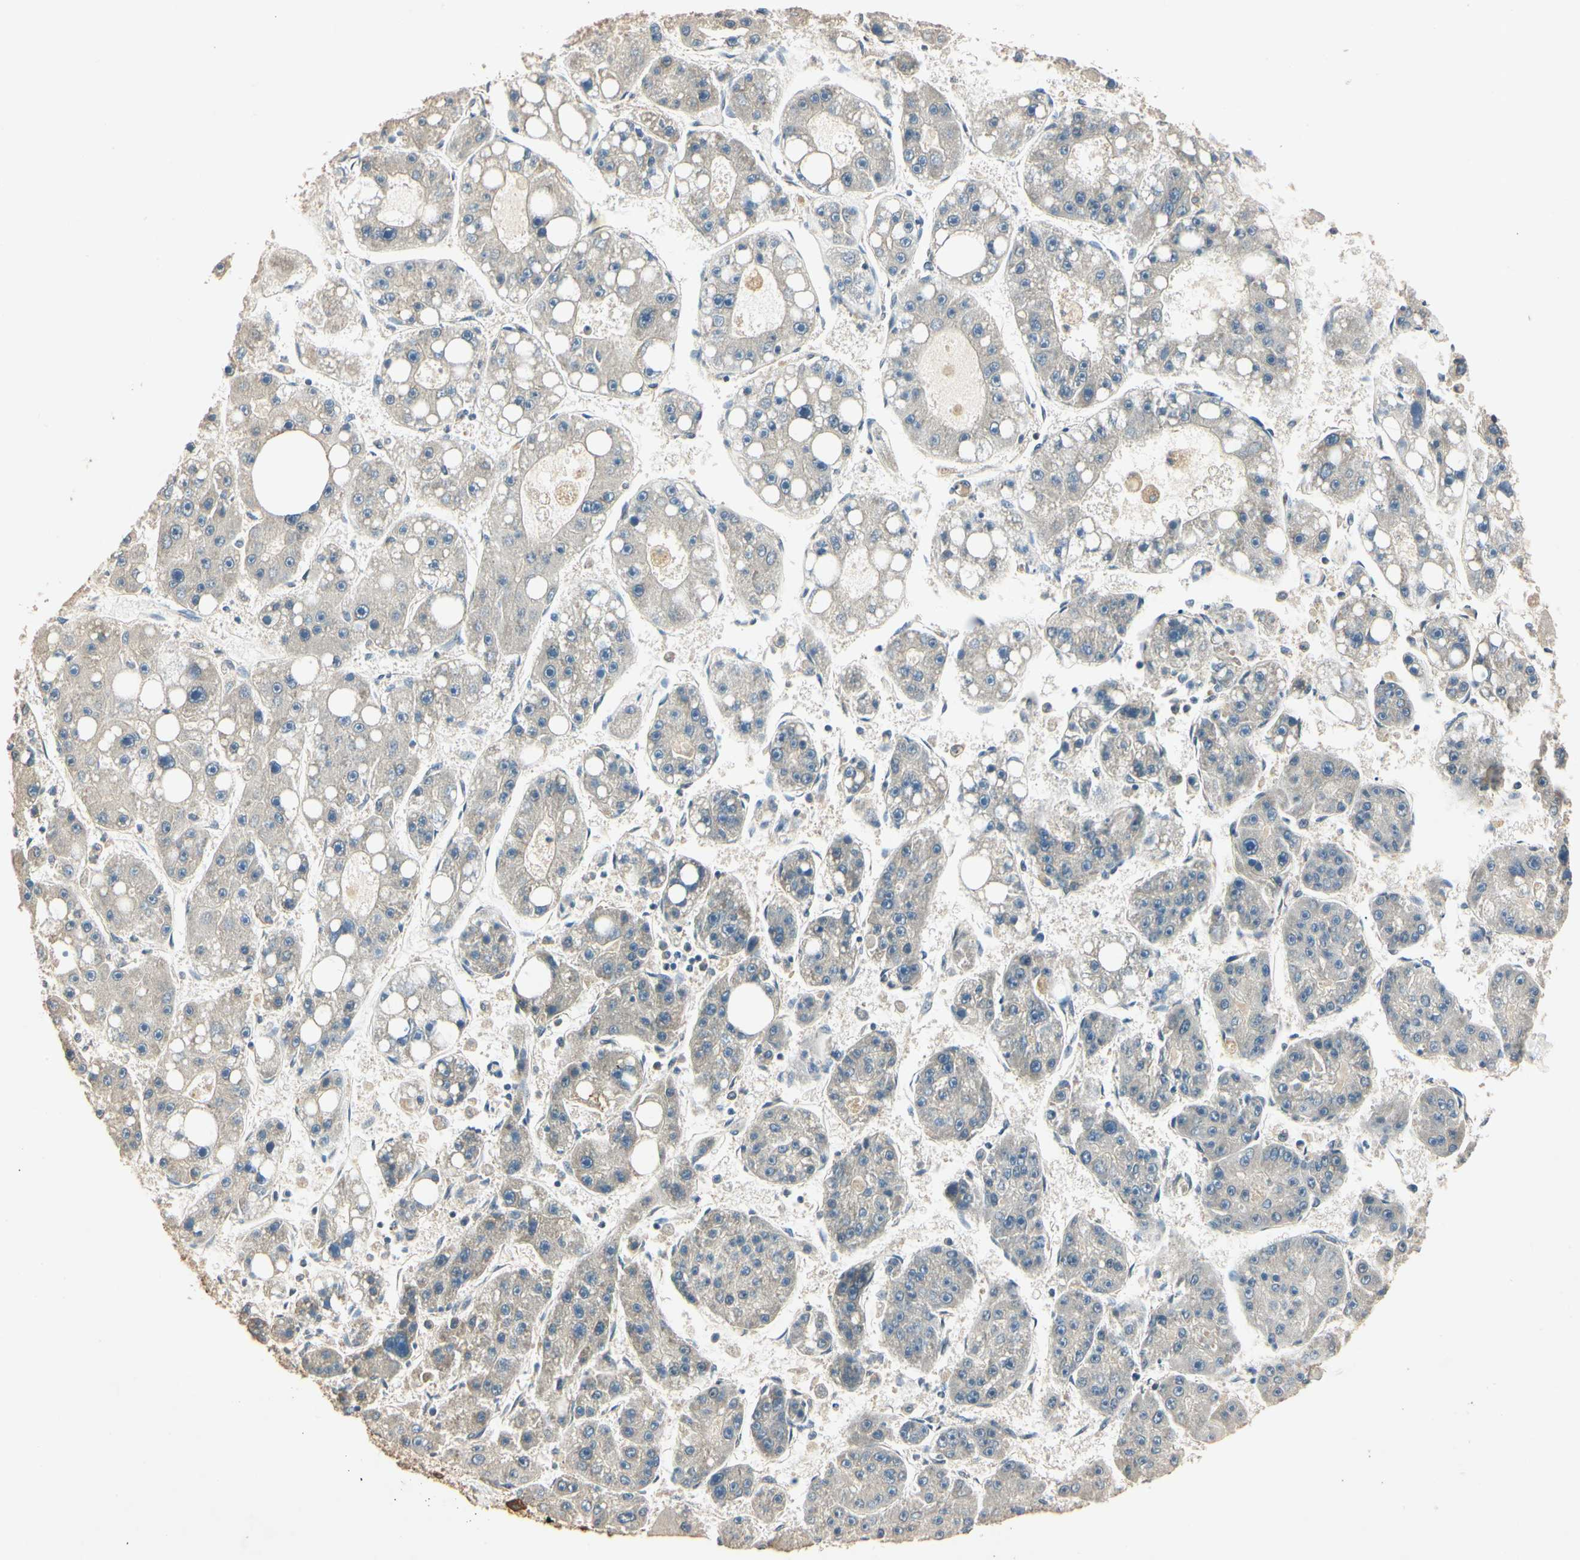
{"staining": {"intensity": "negative", "quantity": "none", "location": "none"}, "tissue": "liver cancer", "cell_type": "Tumor cells", "image_type": "cancer", "snomed": [{"axis": "morphology", "description": "Carcinoma, Hepatocellular, NOS"}, {"axis": "topography", "description": "Liver"}], "caption": "Immunohistochemical staining of human liver cancer shows no significant expression in tumor cells.", "gene": "AKAP9", "patient": {"sex": "female", "age": 61}}